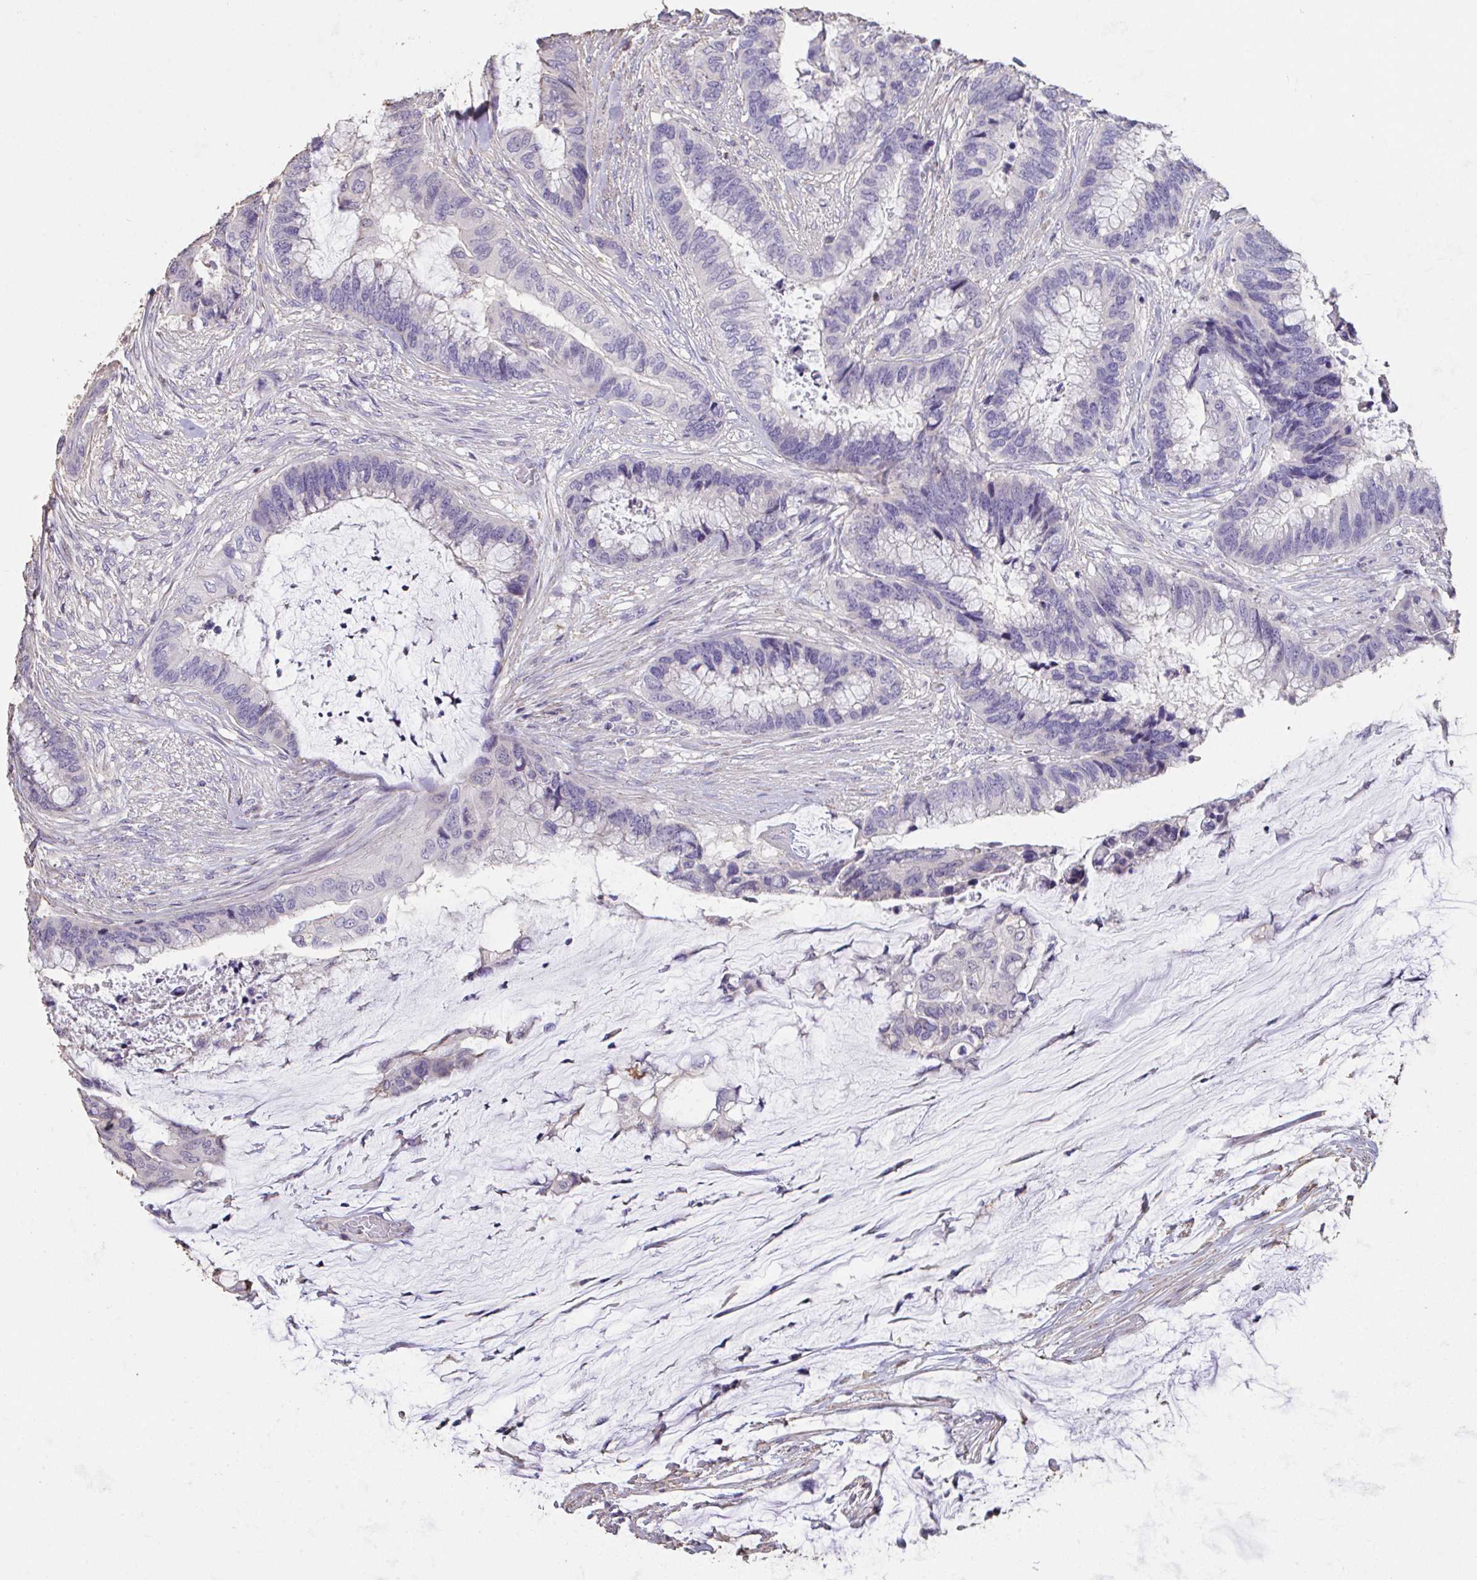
{"staining": {"intensity": "negative", "quantity": "none", "location": "none"}, "tissue": "colorectal cancer", "cell_type": "Tumor cells", "image_type": "cancer", "snomed": [{"axis": "morphology", "description": "Adenocarcinoma, NOS"}, {"axis": "topography", "description": "Rectum"}], "caption": "Immunohistochemical staining of human colorectal cancer (adenocarcinoma) displays no significant staining in tumor cells.", "gene": "IL23R", "patient": {"sex": "female", "age": 59}}